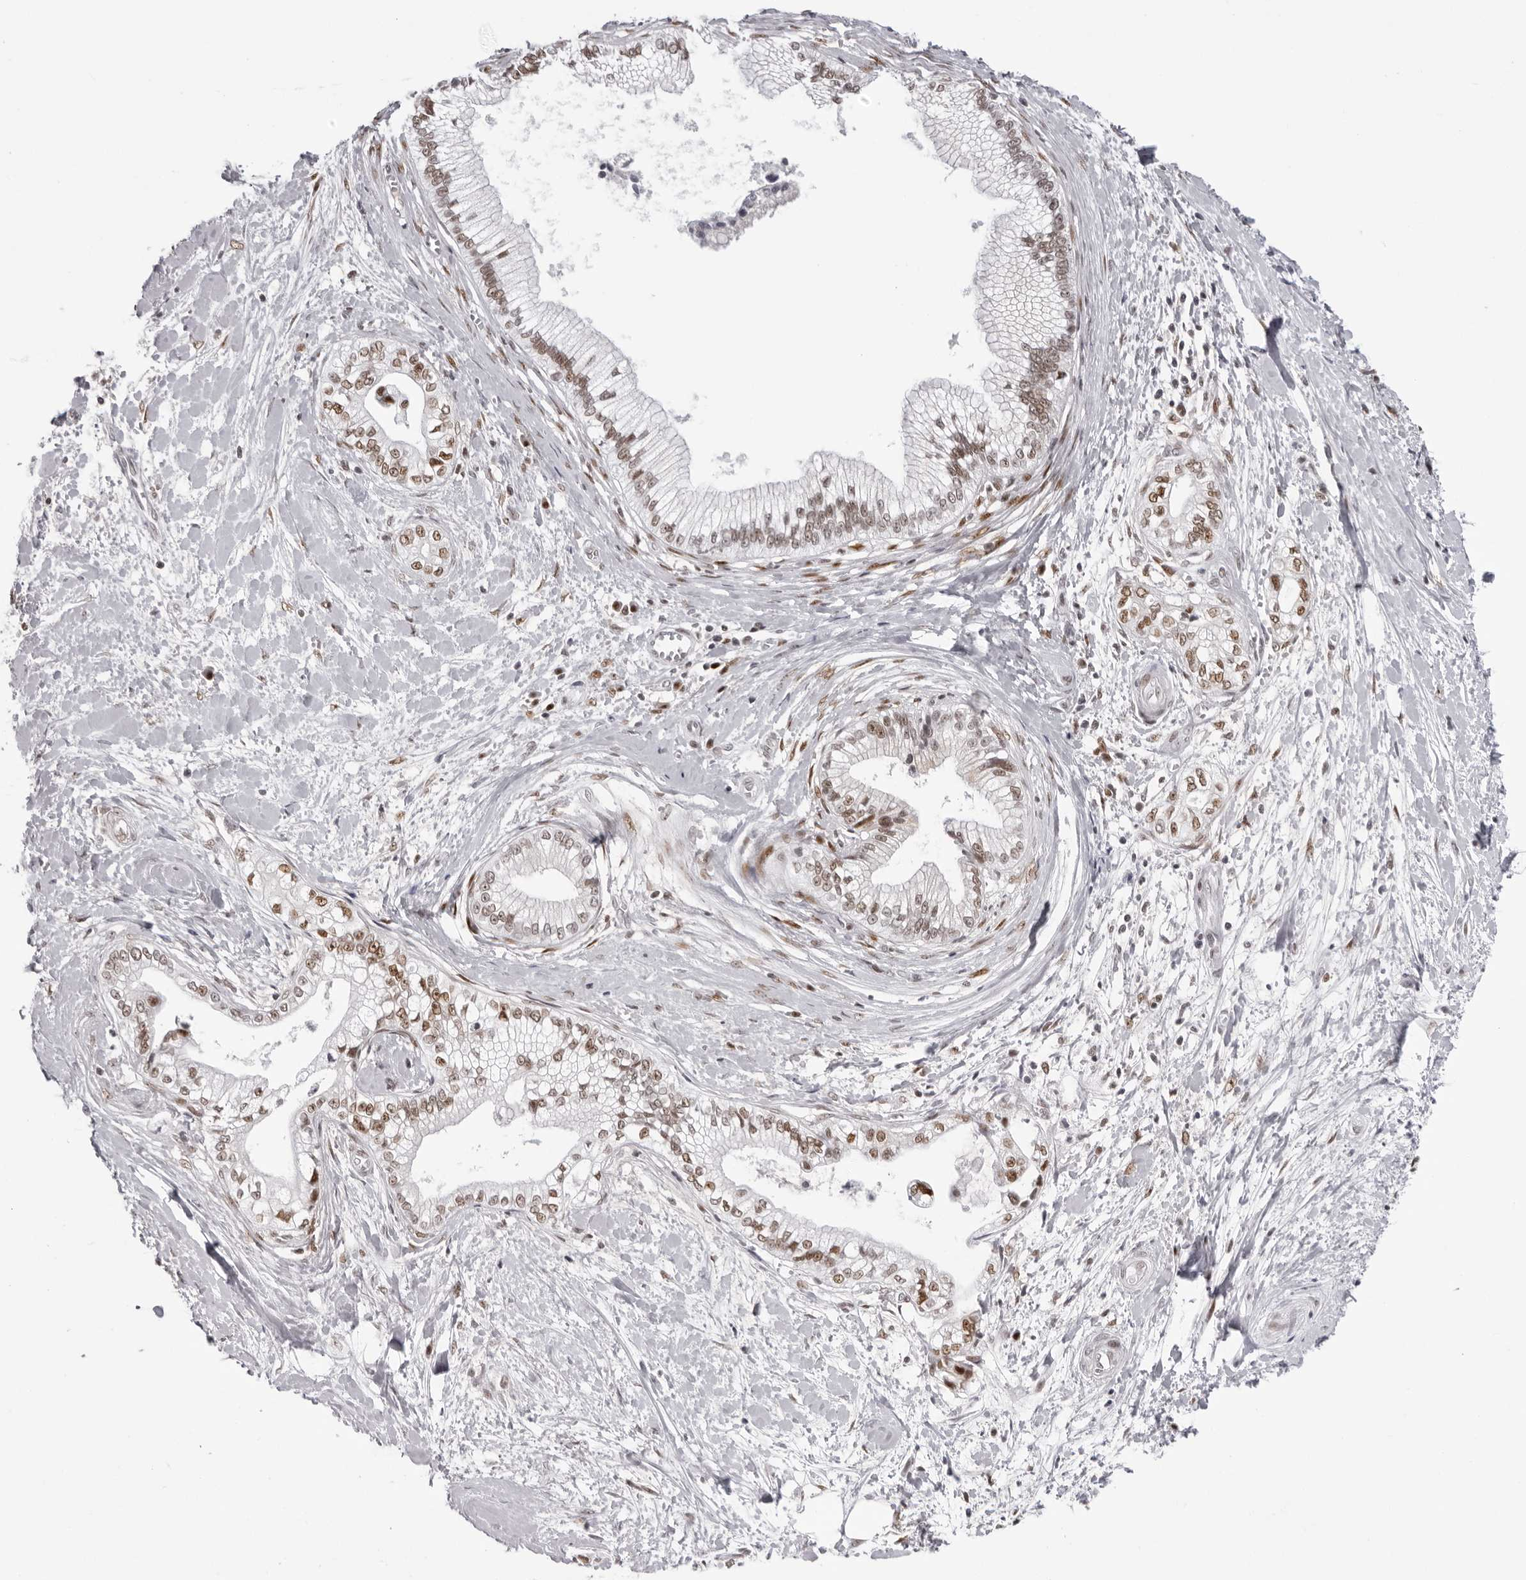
{"staining": {"intensity": "moderate", "quantity": ">75%", "location": "nuclear"}, "tissue": "pancreatic cancer", "cell_type": "Tumor cells", "image_type": "cancer", "snomed": [{"axis": "morphology", "description": "Adenocarcinoma, NOS"}, {"axis": "topography", "description": "Pancreas"}], "caption": "Human pancreatic cancer stained for a protein (brown) reveals moderate nuclear positive staining in approximately >75% of tumor cells.", "gene": "HEXIM2", "patient": {"sex": "male", "age": 68}}